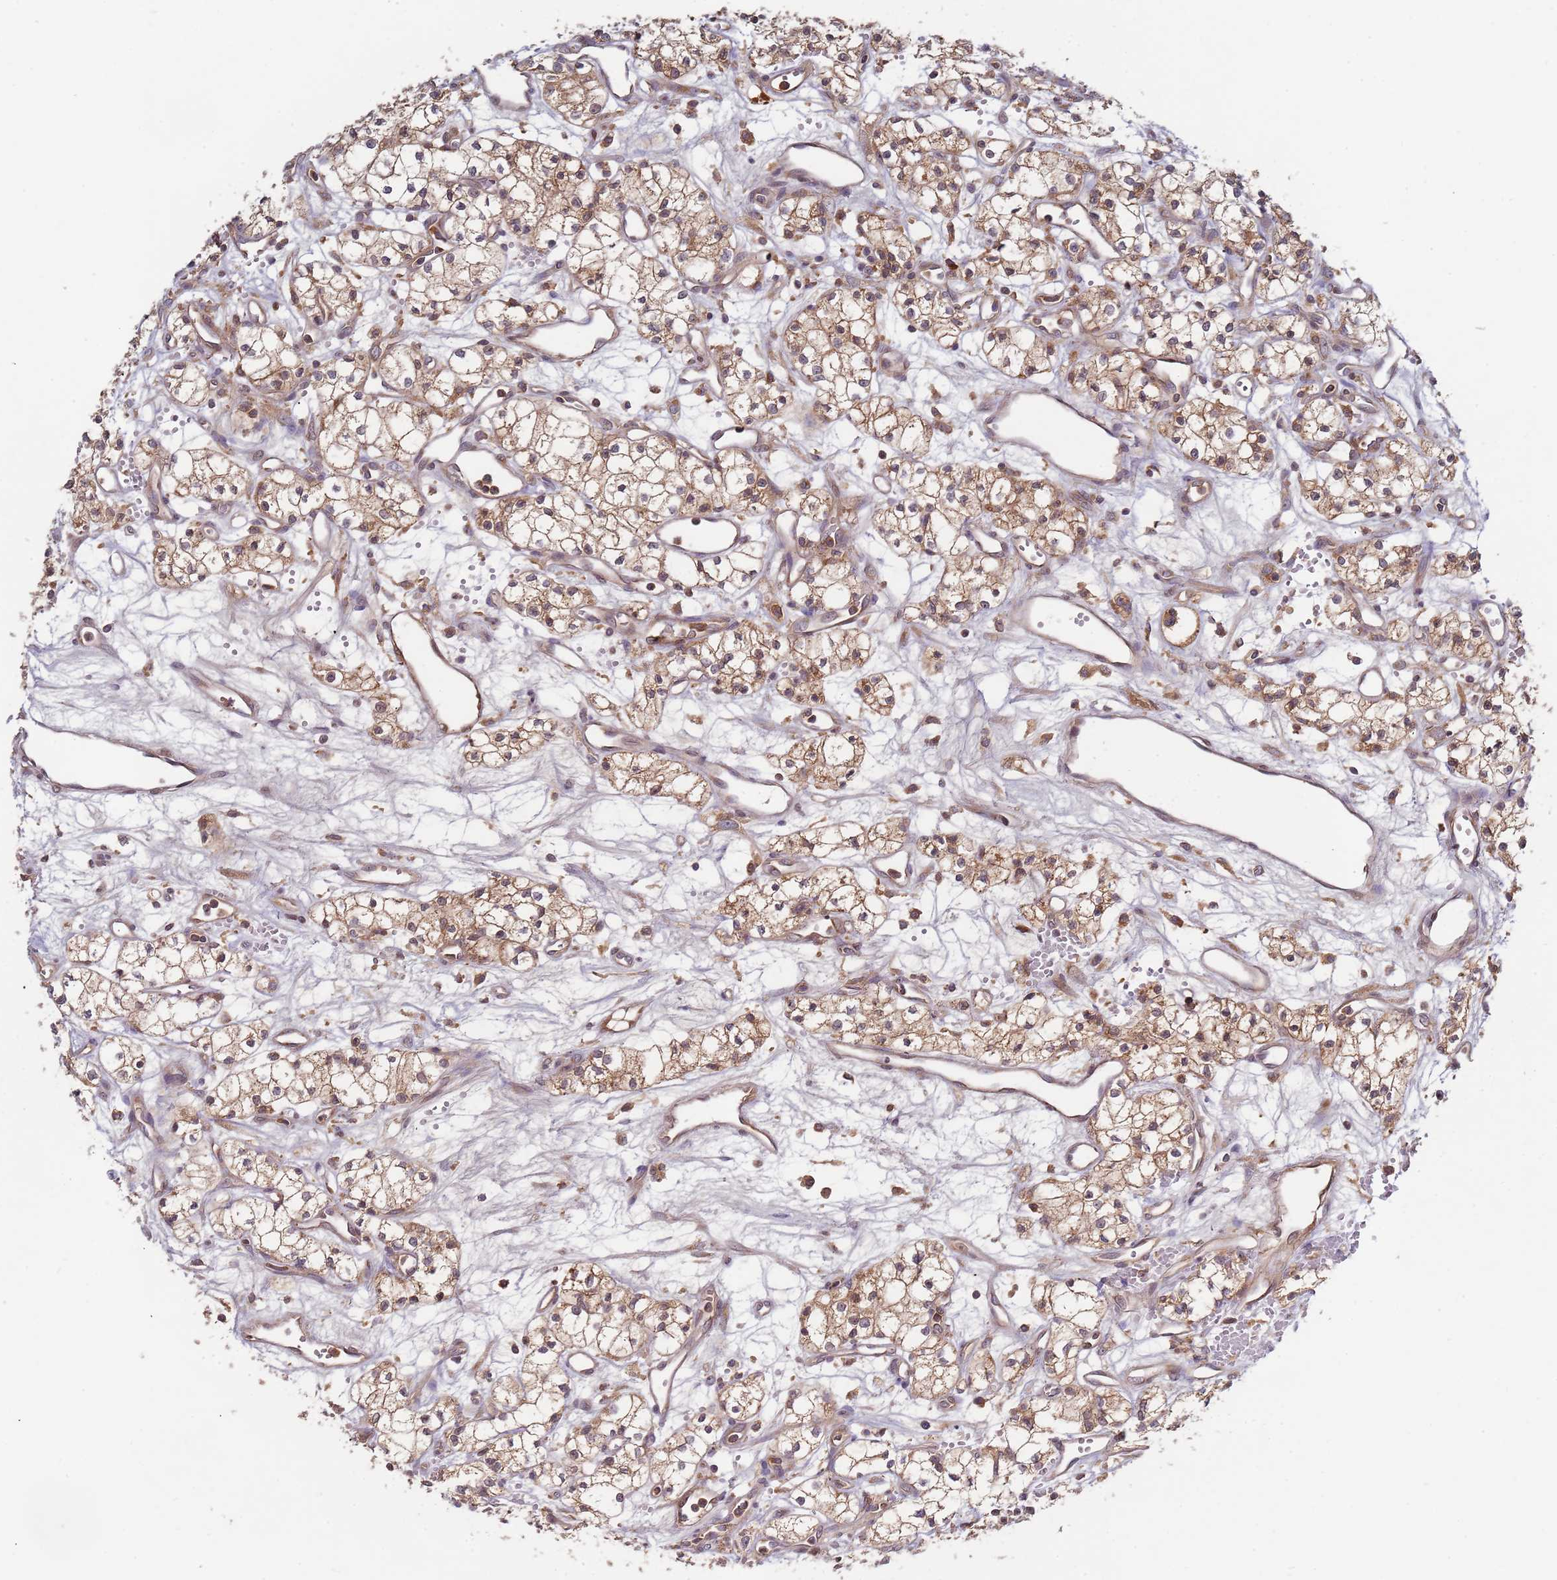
{"staining": {"intensity": "moderate", "quantity": ">75%", "location": "cytoplasmic/membranous"}, "tissue": "renal cancer", "cell_type": "Tumor cells", "image_type": "cancer", "snomed": [{"axis": "morphology", "description": "Adenocarcinoma, NOS"}, {"axis": "topography", "description": "Kidney"}], "caption": "Brown immunohistochemical staining in renal cancer (adenocarcinoma) exhibits moderate cytoplasmic/membranous positivity in approximately >75% of tumor cells.", "gene": "OR5A2", "patient": {"sex": "male", "age": 59}}